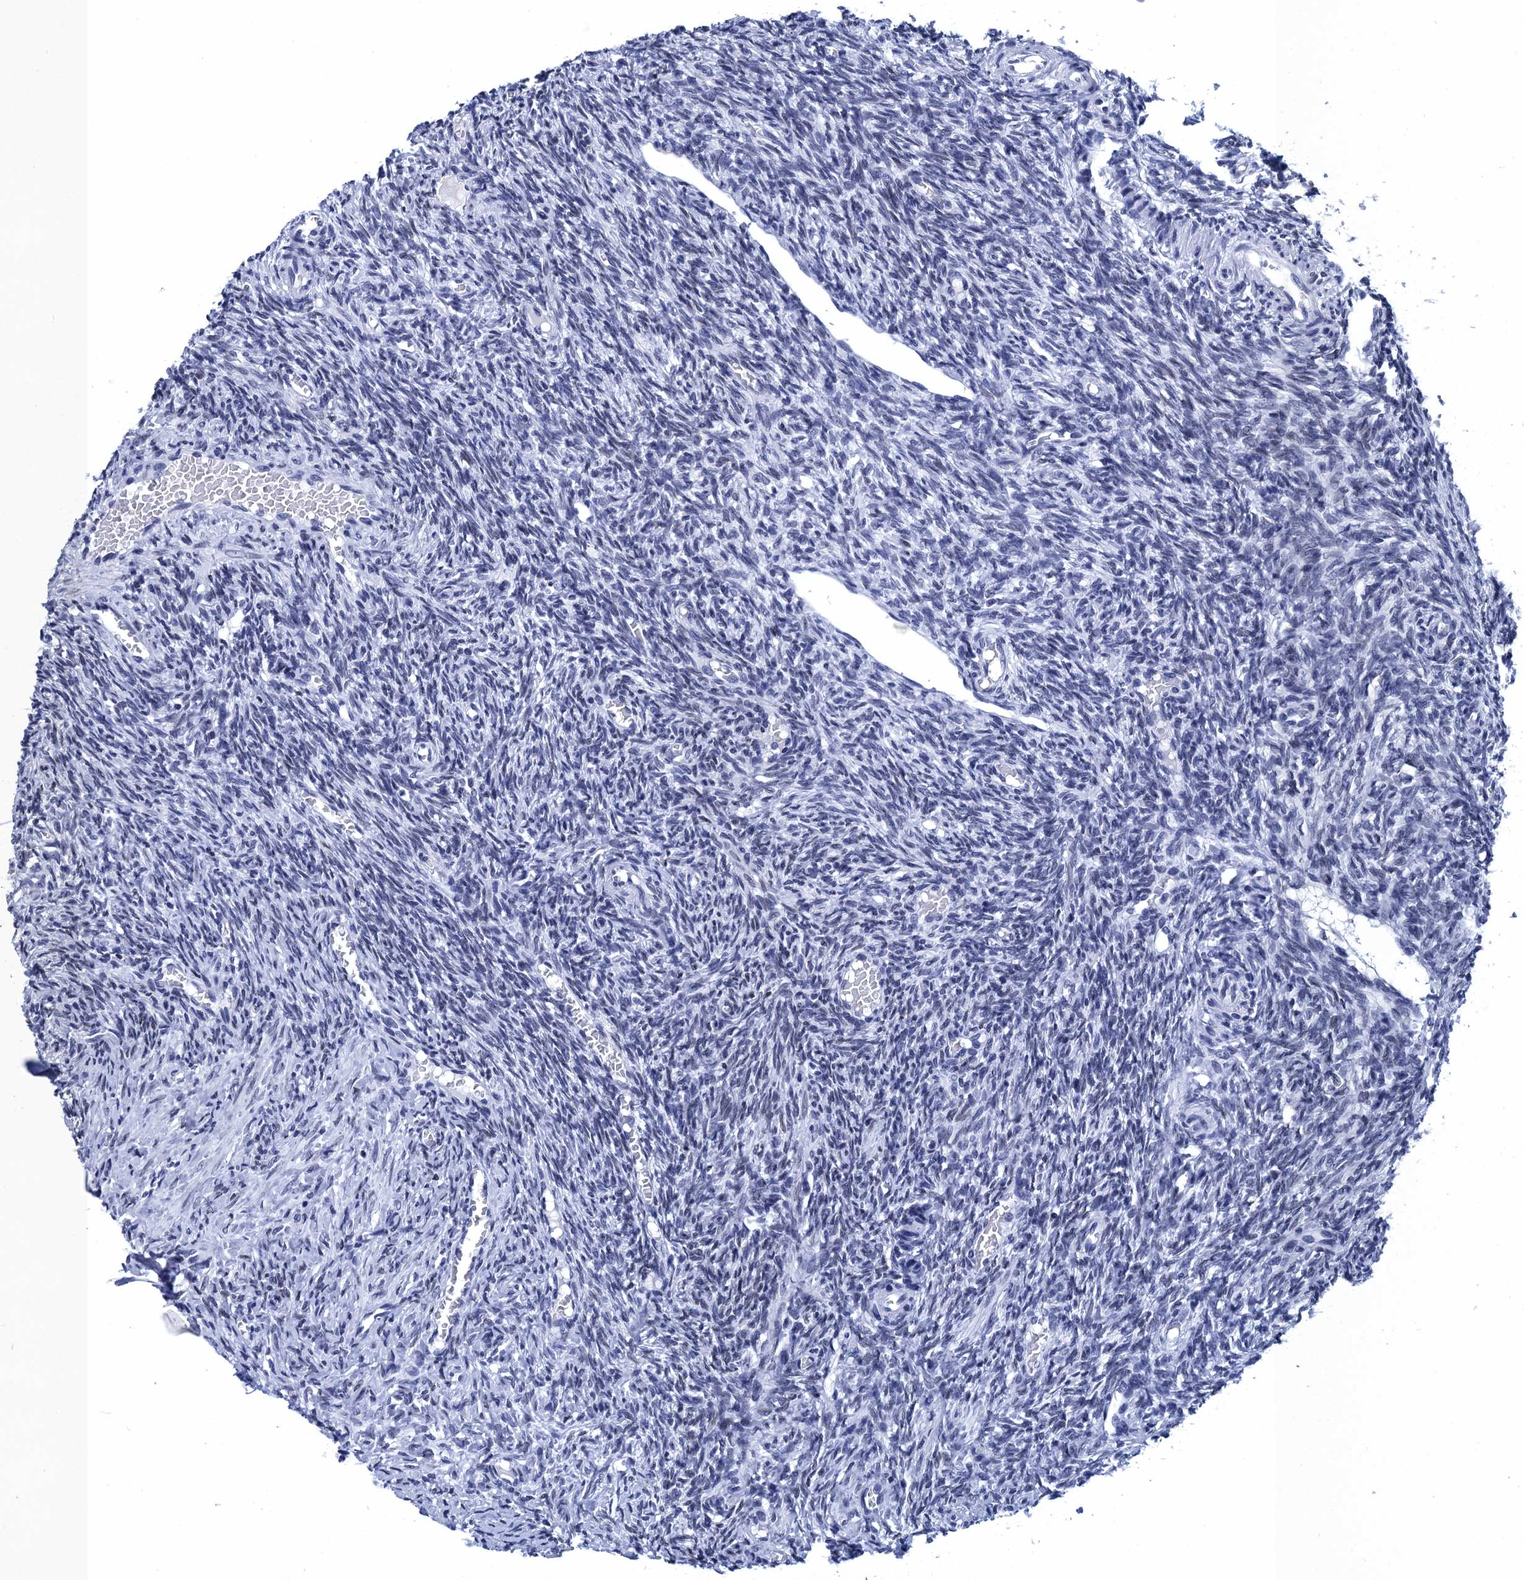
{"staining": {"intensity": "negative", "quantity": "none", "location": "none"}, "tissue": "ovary", "cell_type": "Ovarian stroma cells", "image_type": "normal", "snomed": [{"axis": "morphology", "description": "Normal tissue, NOS"}, {"axis": "topography", "description": "Ovary"}], "caption": "This photomicrograph is of normal ovary stained with immunohistochemistry (IHC) to label a protein in brown with the nuclei are counter-stained blue. There is no positivity in ovarian stroma cells. Brightfield microscopy of IHC stained with DAB (3,3'-diaminobenzidine) (brown) and hematoxylin (blue), captured at high magnification.", "gene": "METTL25", "patient": {"sex": "female", "age": 27}}